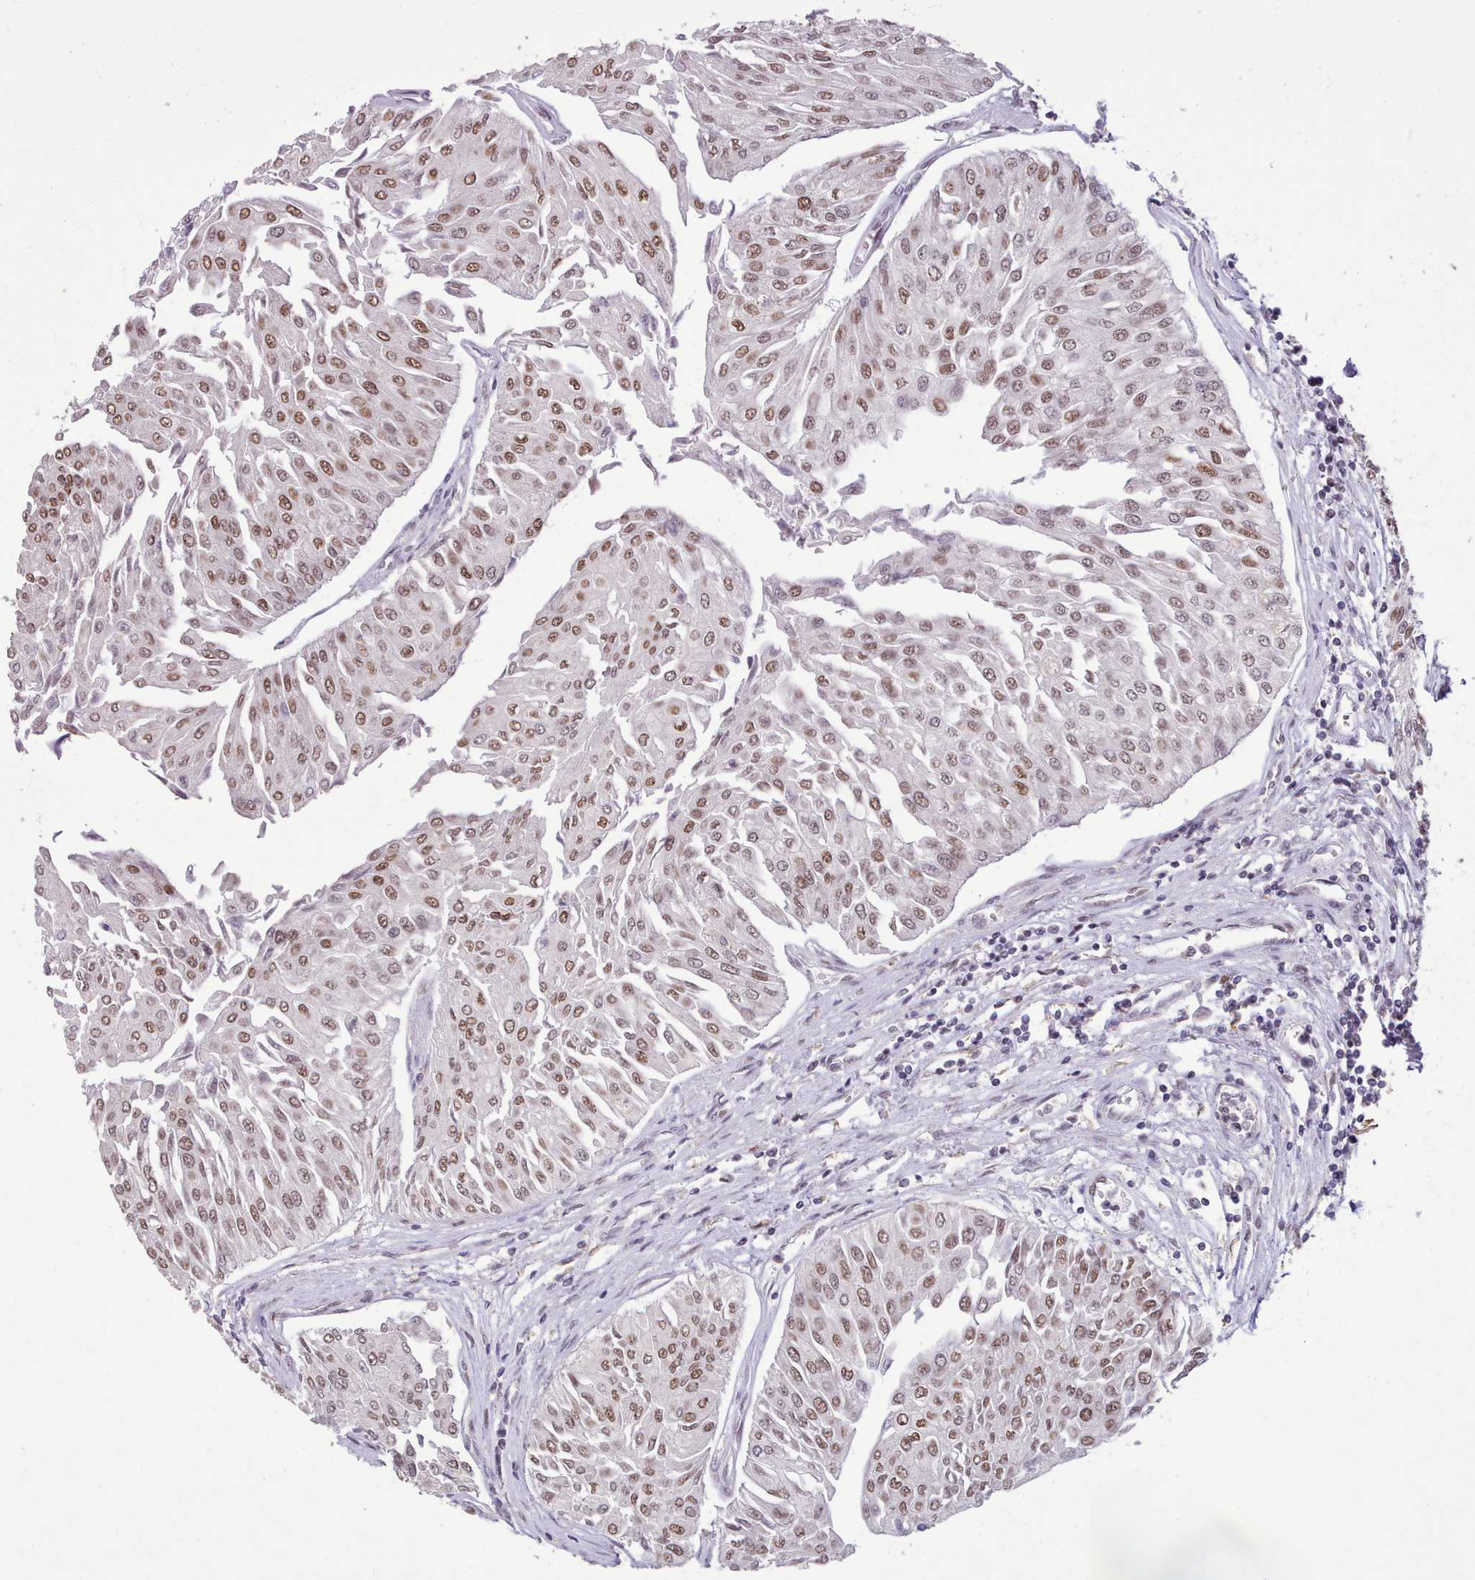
{"staining": {"intensity": "moderate", "quantity": ">75%", "location": "nuclear"}, "tissue": "urothelial cancer", "cell_type": "Tumor cells", "image_type": "cancer", "snomed": [{"axis": "morphology", "description": "Urothelial carcinoma, Low grade"}, {"axis": "topography", "description": "Urinary bladder"}], "caption": "Protein positivity by immunohistochemistry shows moderate nuclear expression in approximately >75% of tumor cells in urothelial cancer.", "gene": "TAF15", "patient": {"sex": "male", "age": 67}}